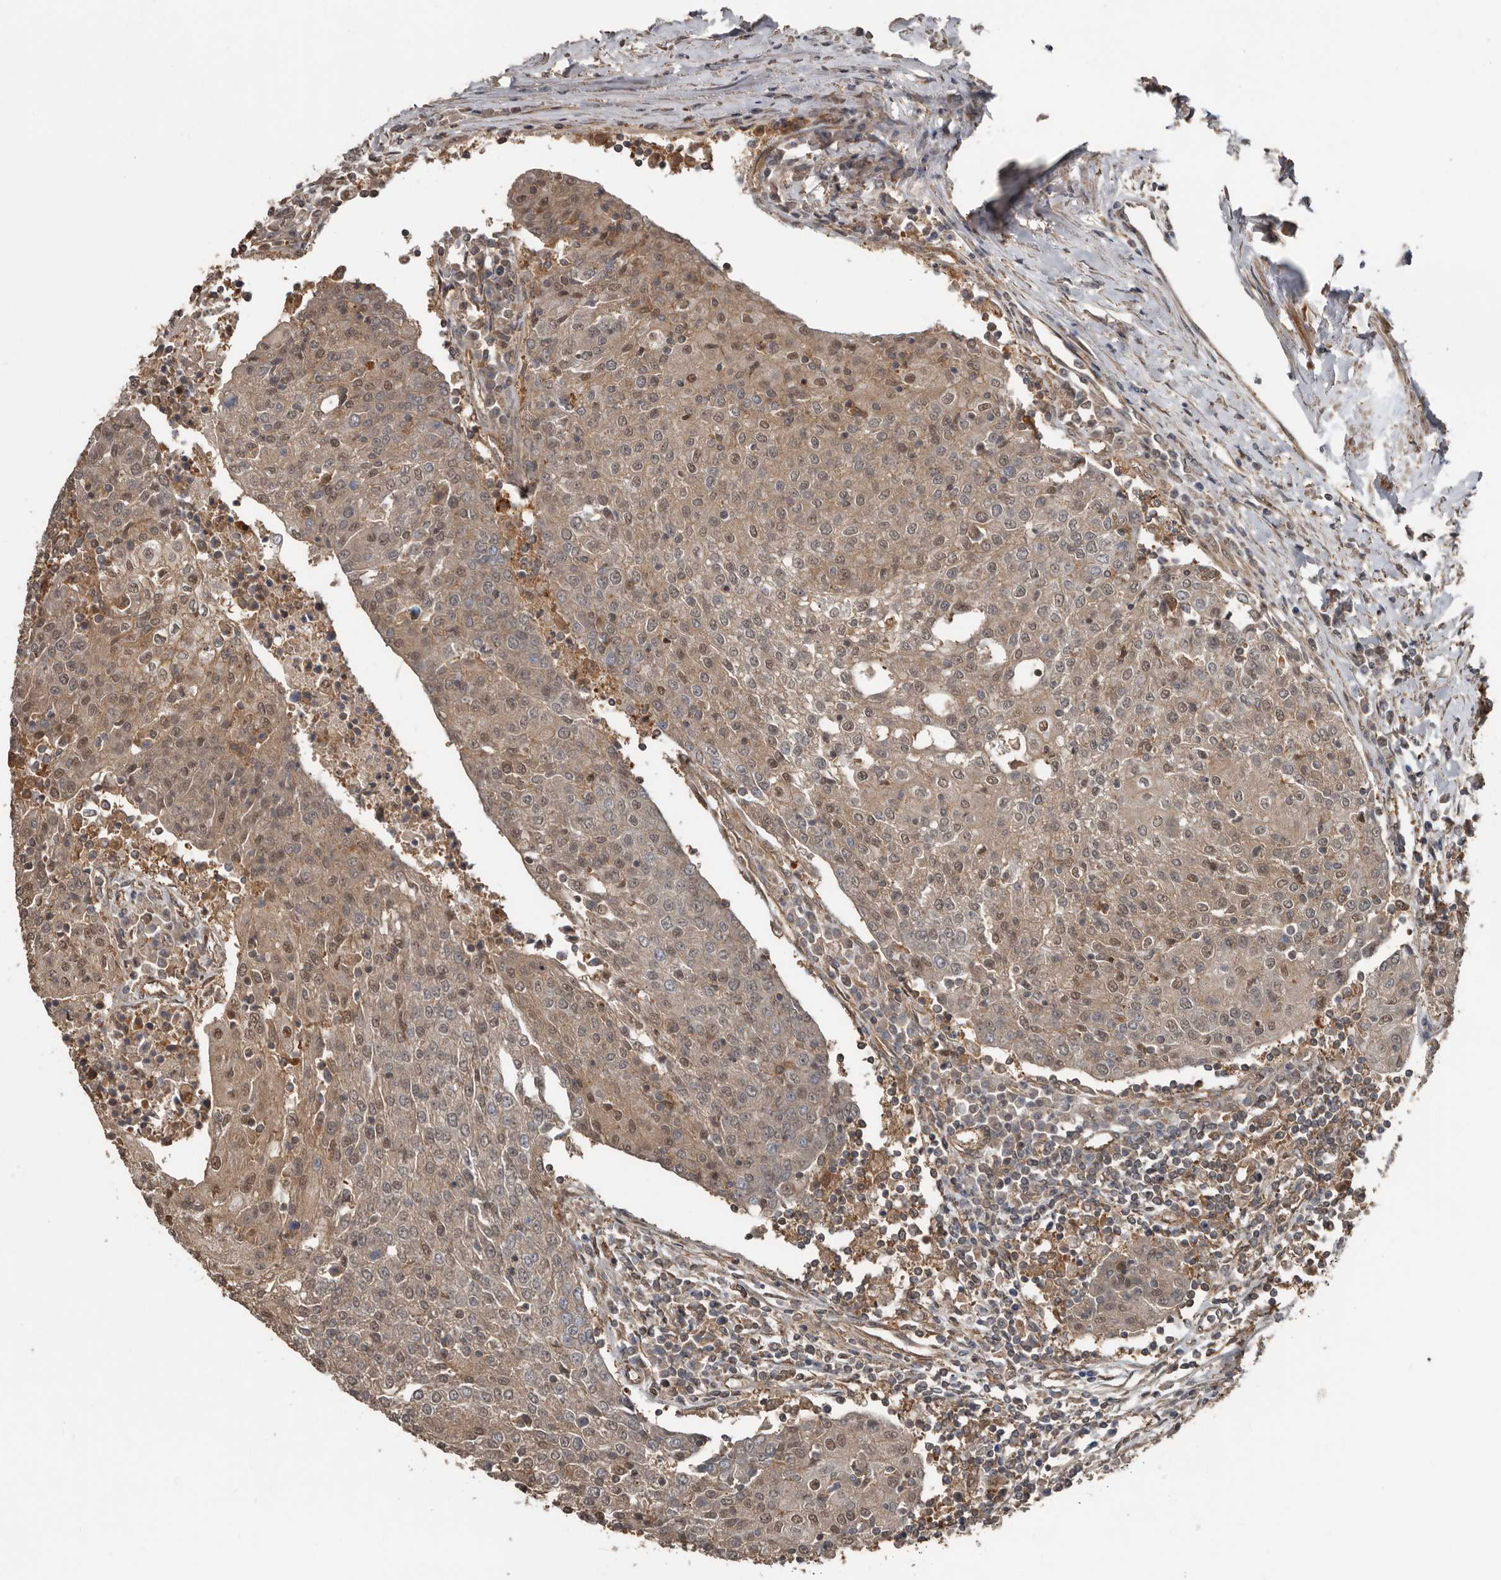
{"staining": {"intensity": "weak", "quantity": ">75%", "location": "cytoplasmic/membranous,nuclear"}, "tissue": "urothelial cancer", "cell_type": "Tumor cells", "image_type": "cancer", "snomed": [{"axis": "morphology", "description": "Urothelial carcinoma, High grade"}, {"axis": "topography", "description": "Urinary bladder"}], "caption": "Urothelial carcinoma (high-grade) tissue reveals weak cytoplasmic/membranous and nuclear staining in approximately >75% of tumor cells The staining is performed using DAB brown chromogen to label protein expression. The nuclei are counter-stained blue using hematoxylin.", "gene": "EXOC3L1", "patient": {"sex": "female", "age": 85}}